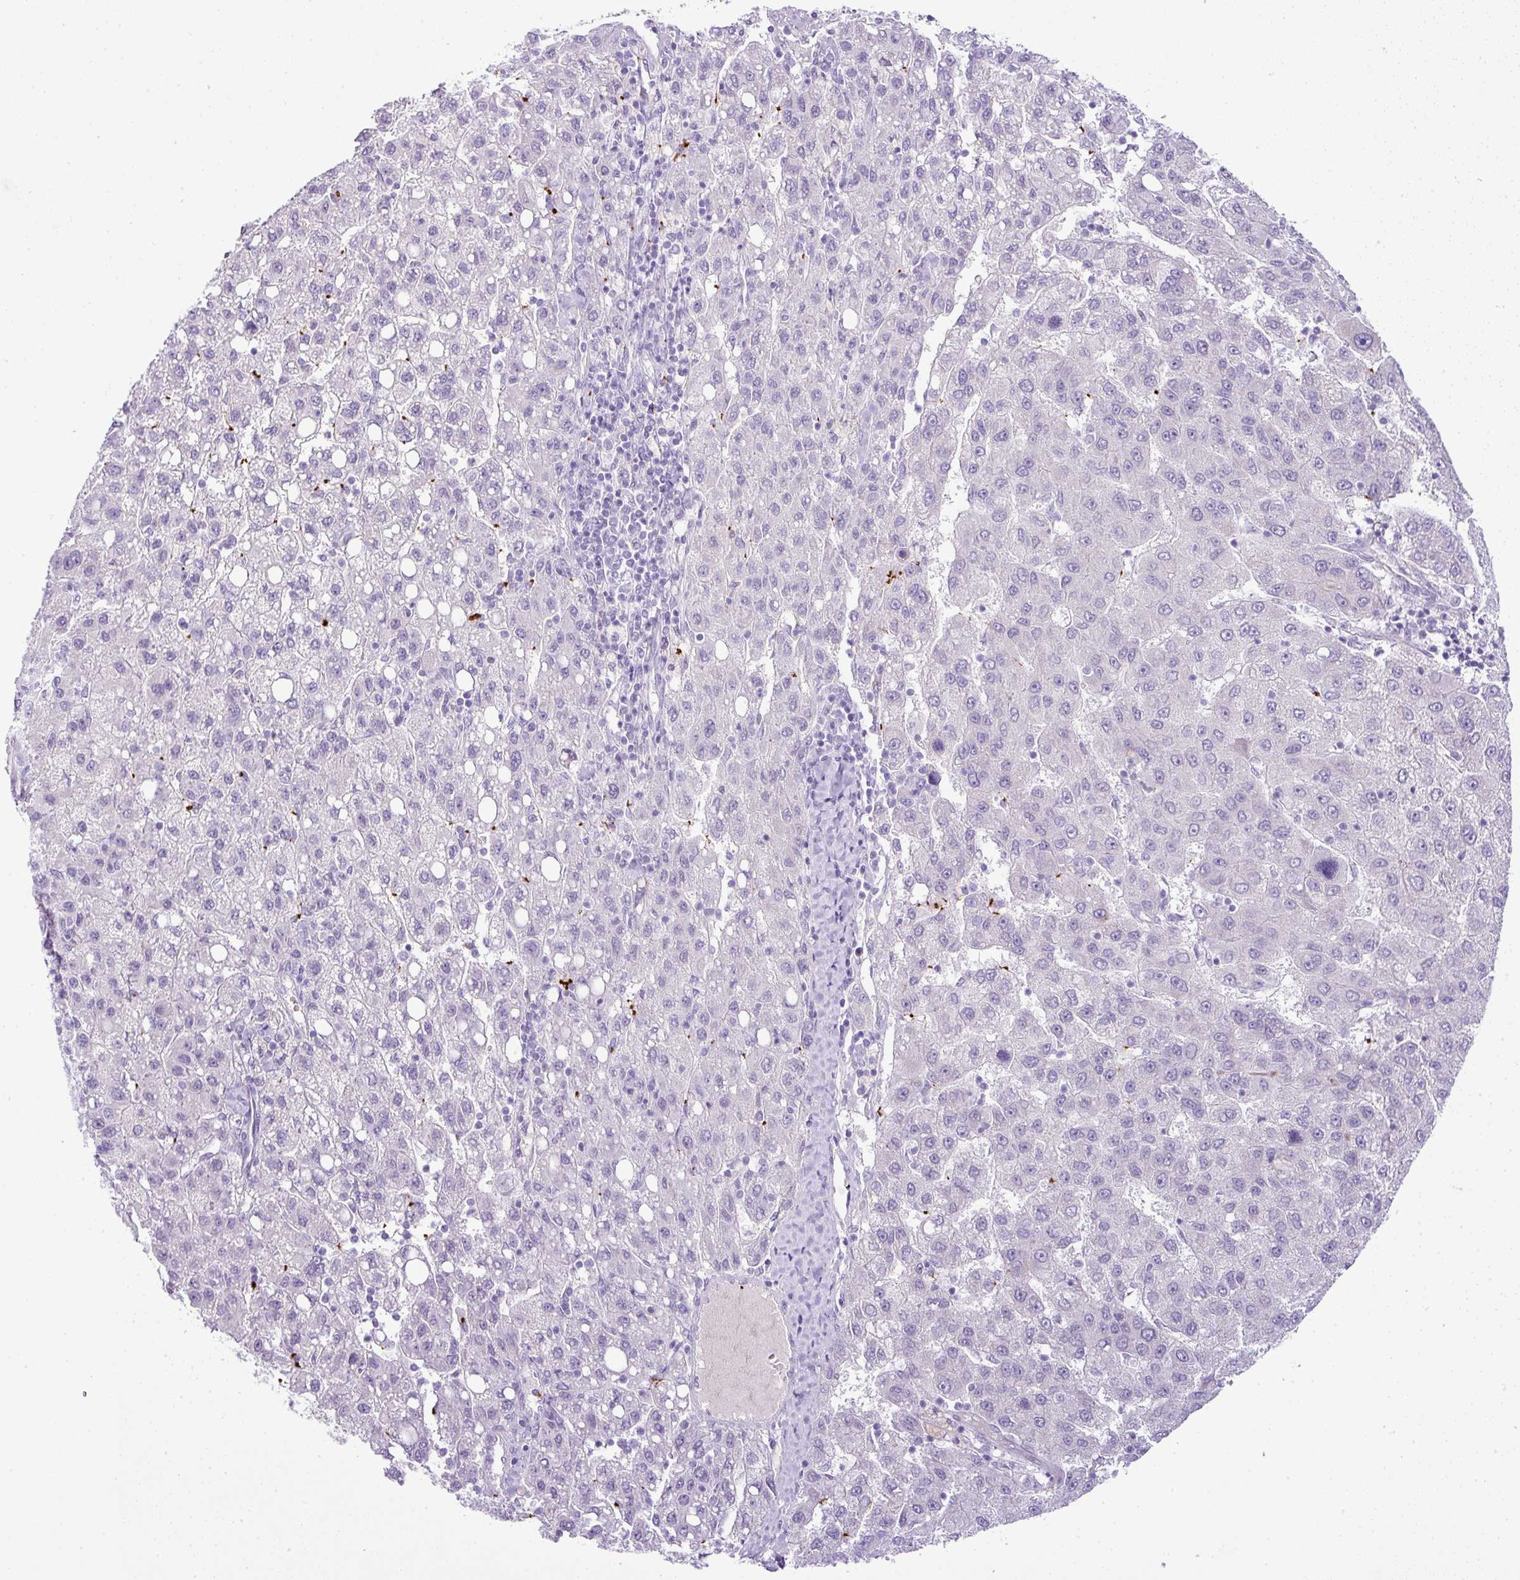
{"staining": {"intensity": "negative", "quantity": "none", "location": "none"}, "tissue": "liver cancer", "cell_type": "Tumor cells", "image_type": "cancer", "snomed": [{"axis": "morphology", "description": "Carcinoma, Hepatocellular, NOS"}, {"axis": "topography", "description": "Liver"}], "caption": "Tumor cells show no significant protein staining in liver cancer. (IHC, brightfield microscopy, high magnification).", "gene": "CMTM5", "patient": {"sex": "female", "age": 82}}